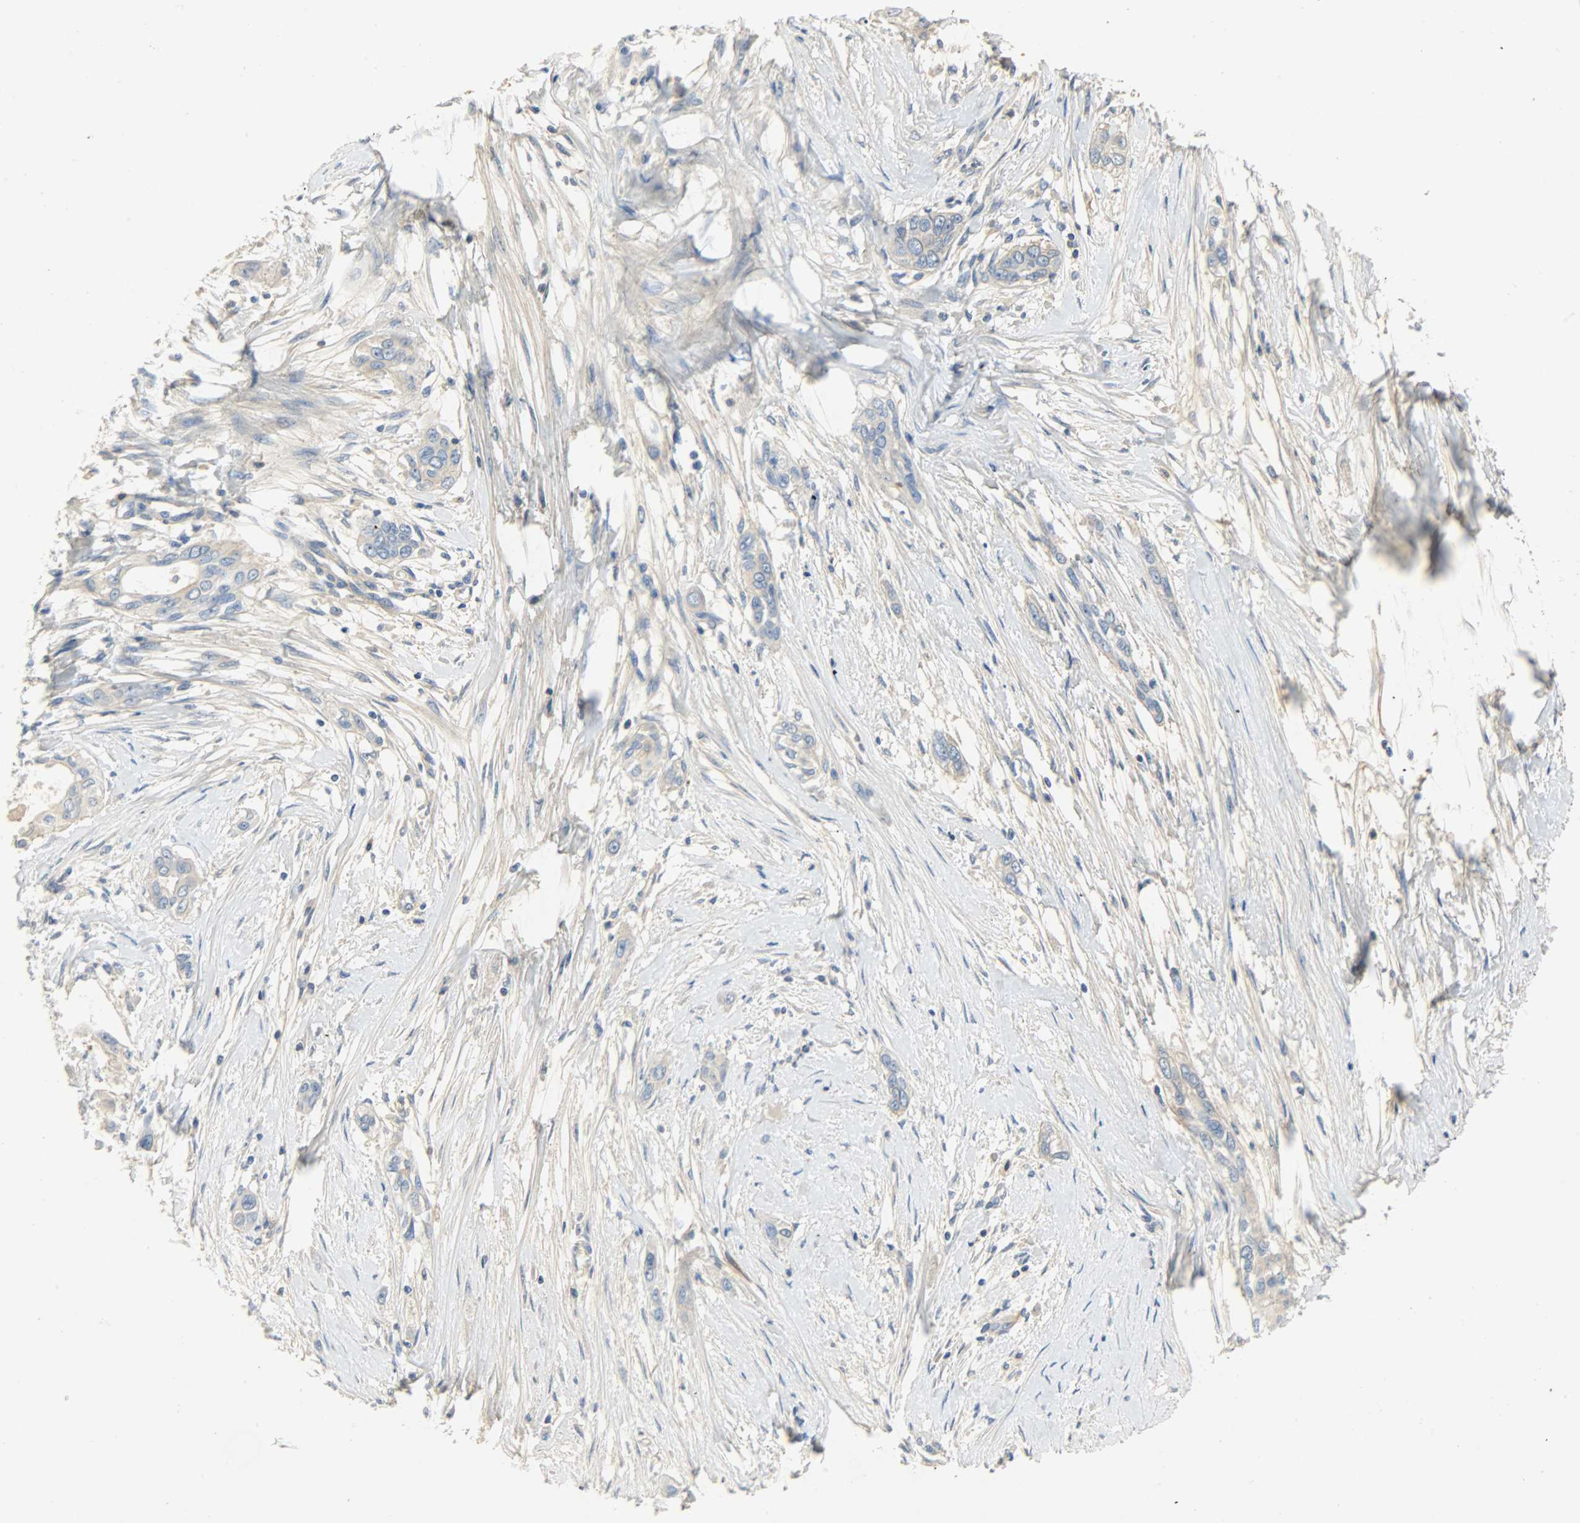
{"staining": {"intensity": "negative", "quantity": "none", "location": "none"}, "tissue": "pancreatic cancer", "cell_type": "Tumor cells", "image_type": "cancer", "snomed": [{"axis": "morphology", "description": "Adenocarcinoma, NOS"}, {"axis": "topography", "description": "Pancreas"}], "caption": "A micrograph of human pancreatic adenocarcinoma is negative for staining in tumor cells.", "gene": "CRP", "patient": {"sex": "female", "age": 60}}